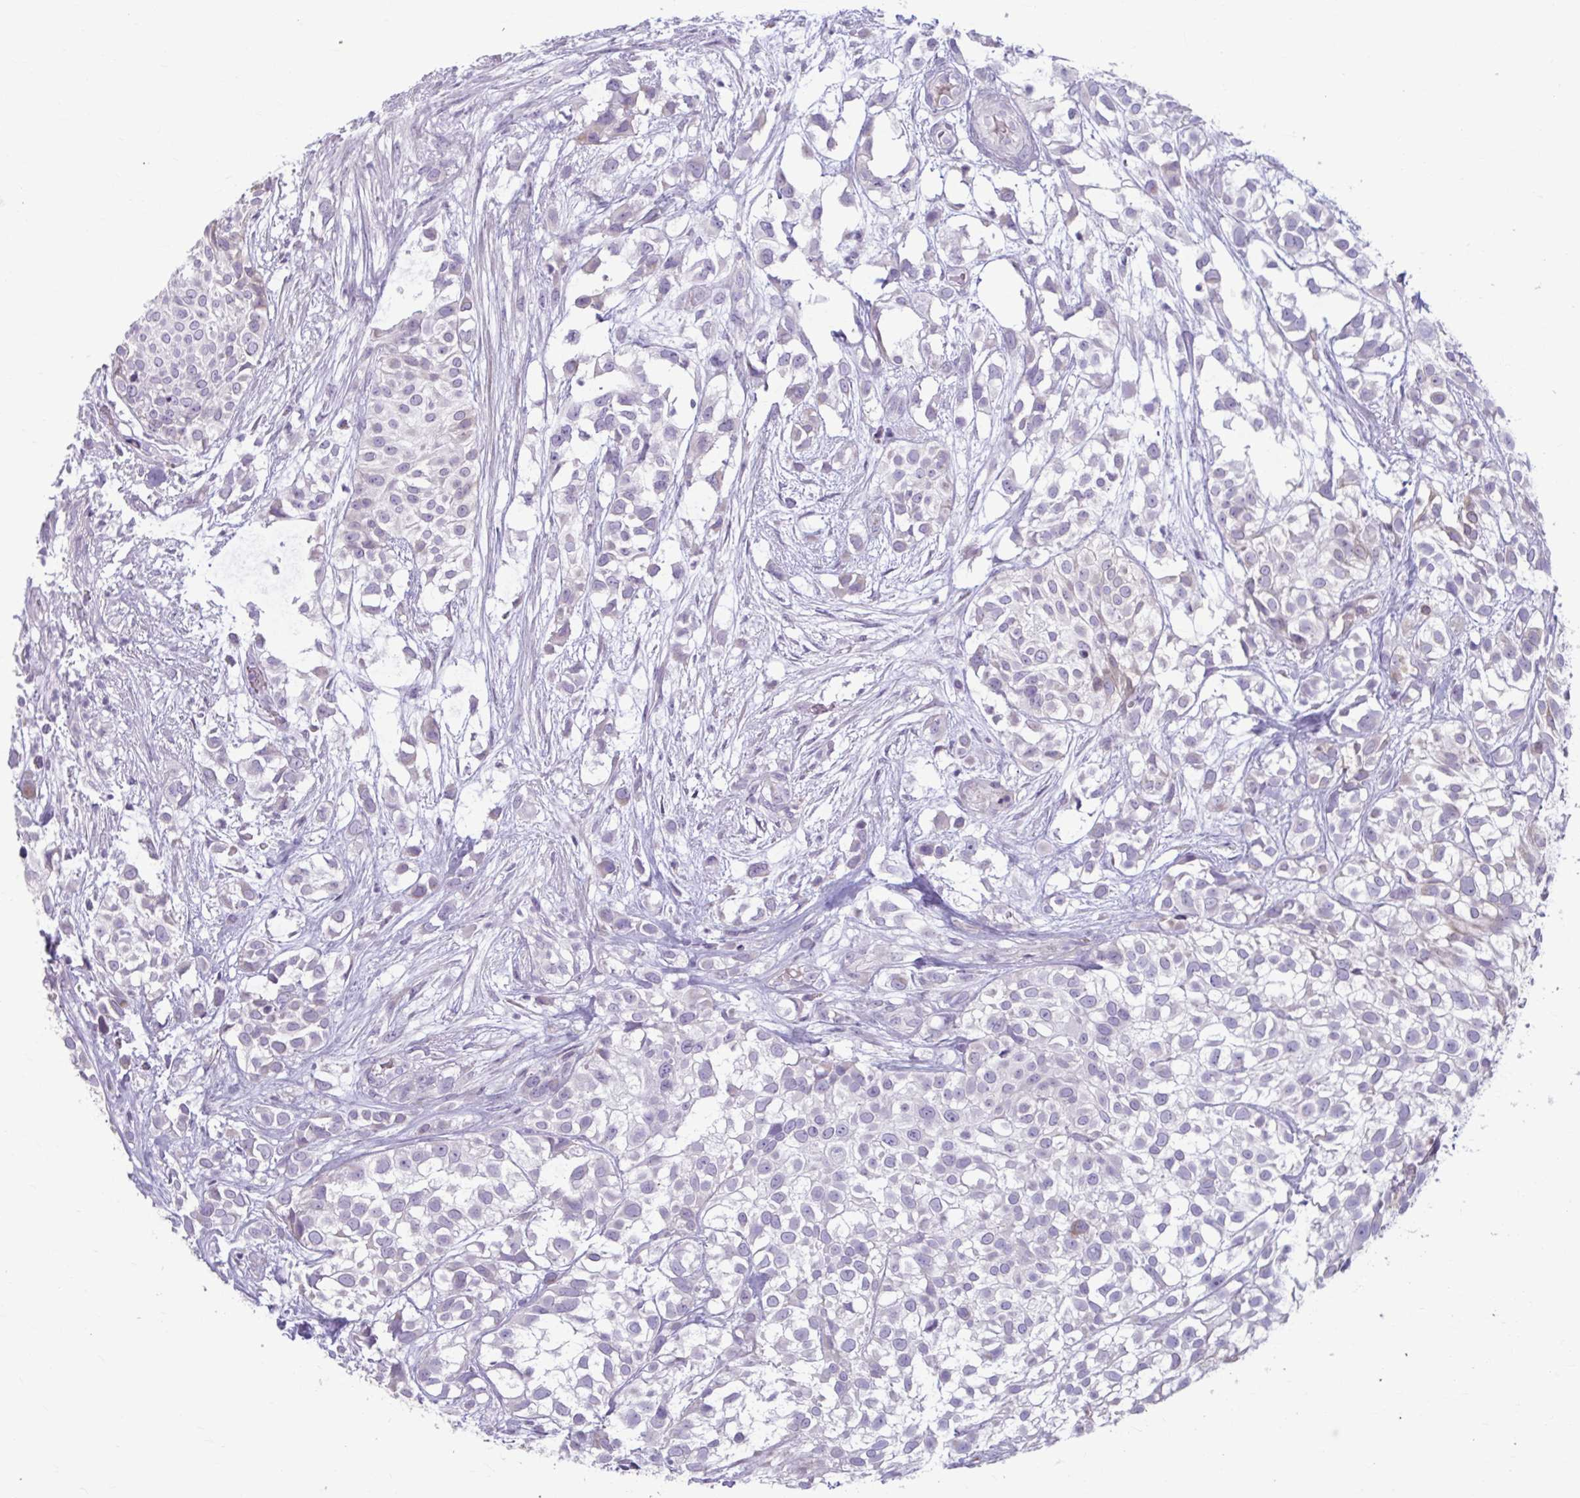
{"staining": {"intensity": "negative", "quantity": "none", "location": "none"}, "tissue": "urothelial cancer", "cell_type": "Tumor cells", "image_type": "cancer", "snomed": [{"axis": "morphology", "description": "Urothelial carcinoma, High grade"}, {"axis": "topography", "description": "Urinary bladder"}], "caption": "Immunohistochemistry photomicrograph of urothelial carcinoma (high-grade) stained for a protein (brown), which reveals no positivity in tumor cells. (DAB (3,3'-diaminobenzidine) immunohistochemistry (IHC) visualized using brightfield microscopy, high magnification).", "gene": "MSMO1", "patient": {"sex": "male", "age": 56}}